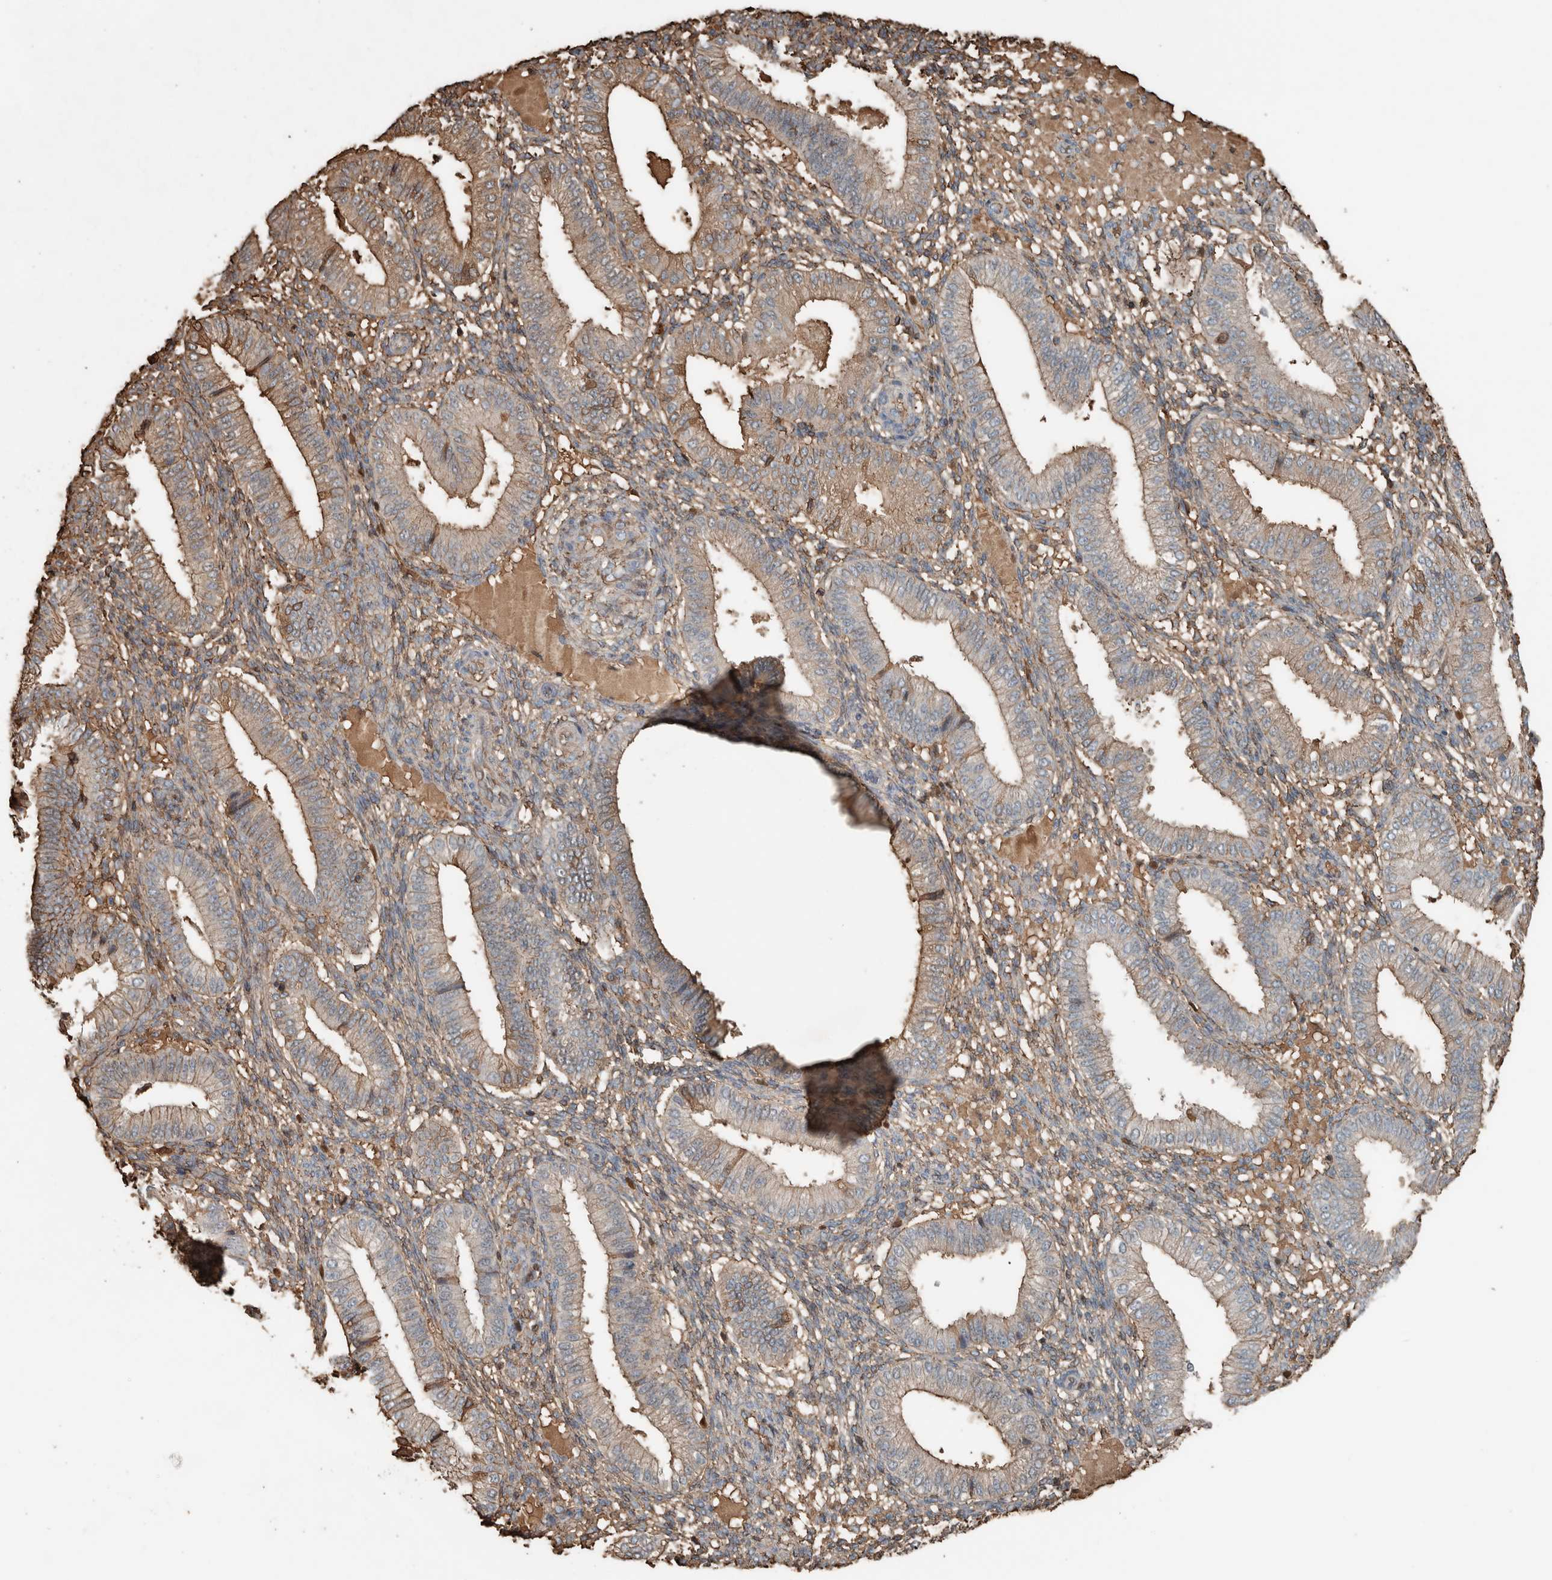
{"staining": {"intensity": "weak", "quantity": "25%-75%", "location": "cytoplasmic/membranous"}, "tissue": "endometrium", "cell_type": "Cells in endometrial stroma", "image_type": "normal", "snomed": [{"axis": "morphology", "description": "Normal tissue, NOS"}, {"axis": "topography", "description": "Endometrium"}], "caption": "Brown immunohistochemical staining in benign endometrium reveals weak cytoplasmic/membranous staining in approximately 25%-75% of cells in endometrial stroma. (Brightfield microscopy of DAB IHC at high magnification).", "gene": "USP34", "patient": {"sex": "female", "age": 39}}